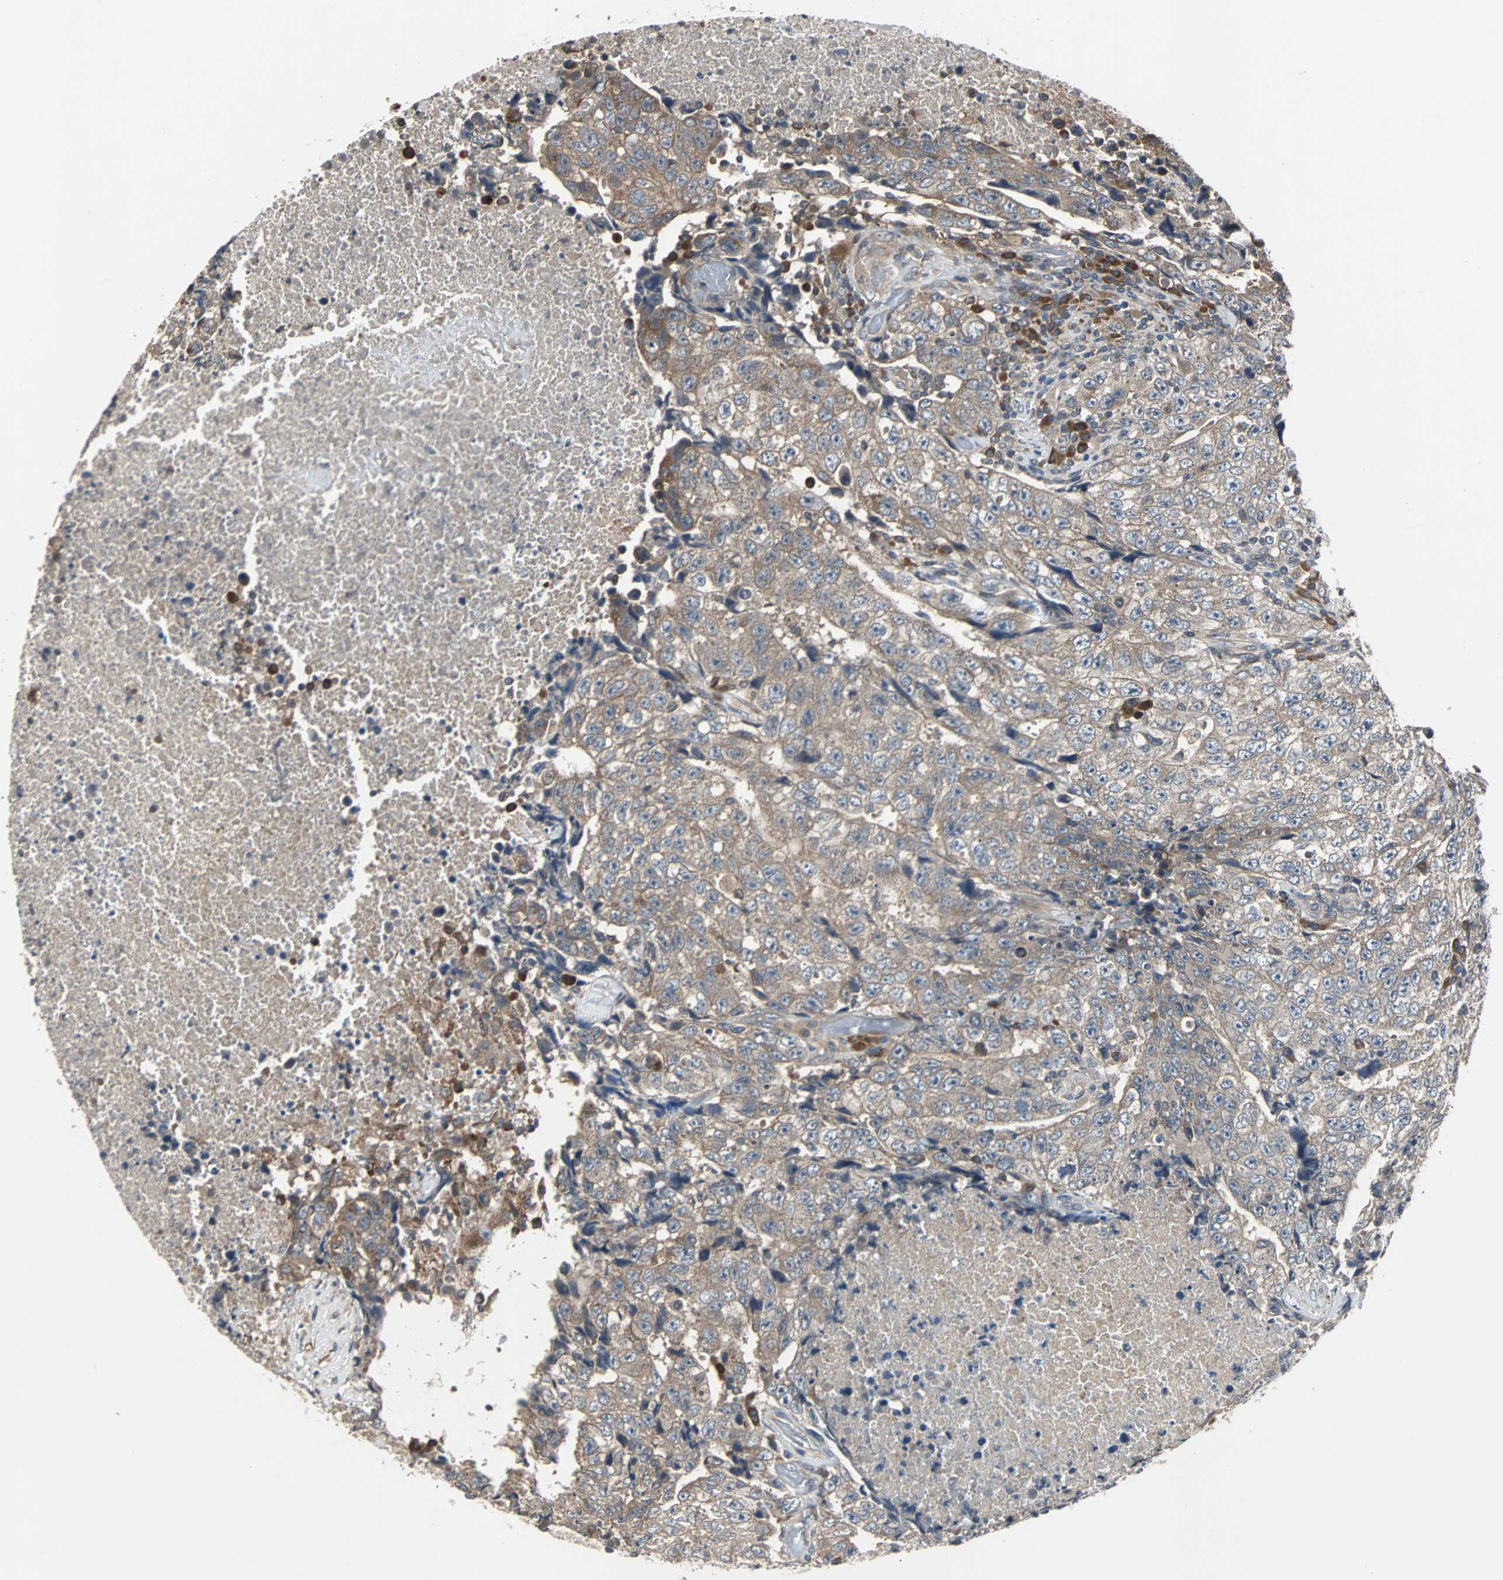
{"staining": {"intensity": "moderate", "quantity": ">75%", "location": "cytoplasmic/membranous"}, "tissue": "testis cancer", "cell_type": "Tumor cells", "image_type": "cancer", "snomed": [{"axis": "morphology", "description": "Necrosis, NOS"}, {"axis": "morphology", "description": "Carcinoma, Embryonal, NOS"}, {"axis": "topography", "description": "Testis"}], "caption": "Immunohistochemistry (IHC) staining of testis cancer (embryonal carcinoma), which reveals medium levels of moderate cytoplasmic/membranous expression in about >75% of tumor cells indicating moderate cytoplasmic/membranous protein staining. The staining was performed using DAB (3,3'-diaminobenzidine) (brown) for protein detection and nuclei were counterstained in hematoxylin (blue).", "gene": "ARF1", "patient": {"sex": "male", "age": 19}}